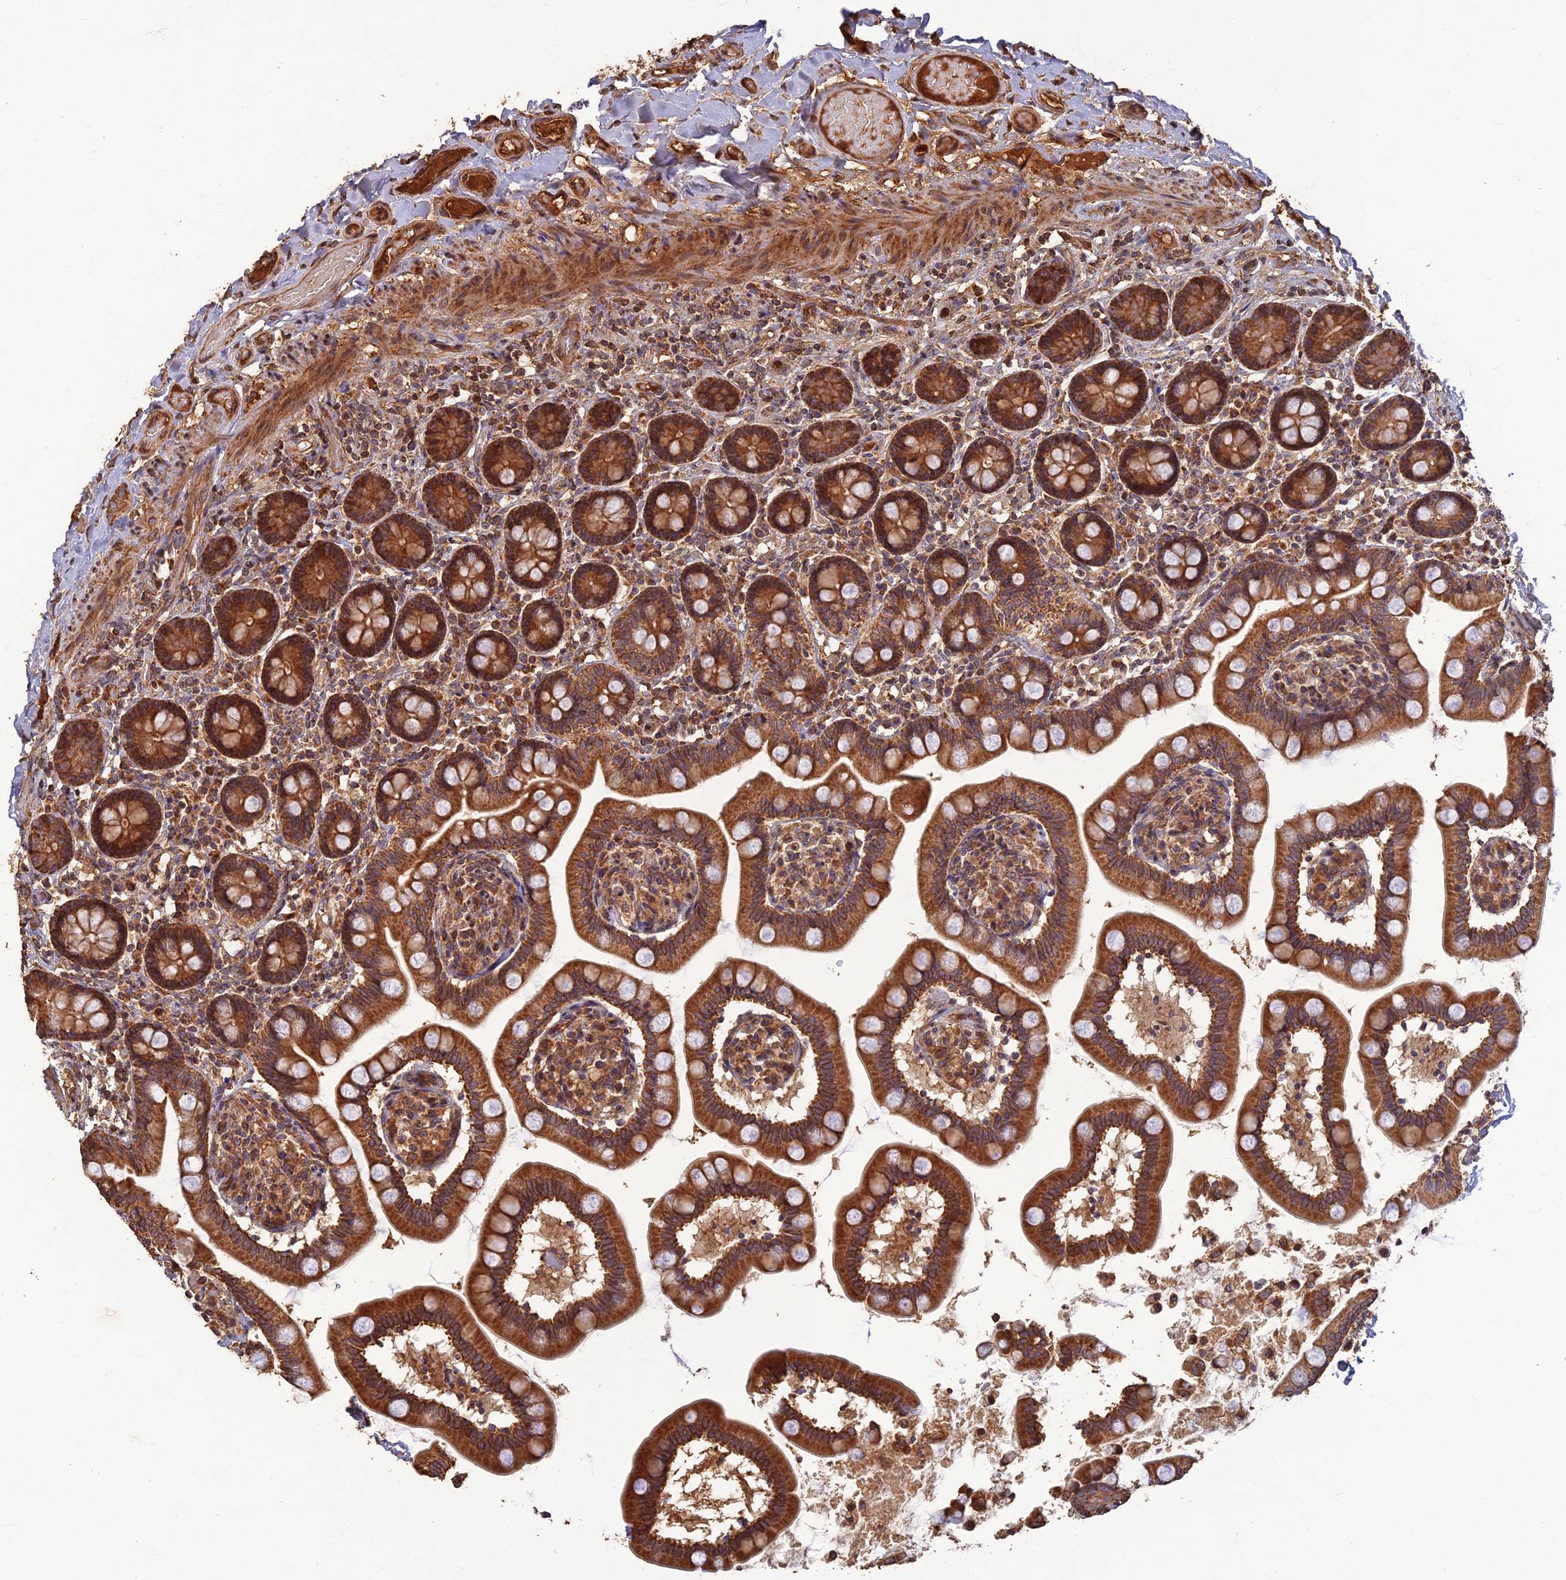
{"staining": {"intensity": "strong", "quantity": ">75%", "location": "cytoplasmic/membranous"}, "tissue": "small intestine", "cell_type": "Glandular cells", "image_type": "normal", "snomed": [{"axis": "morphology", "description": "Normal tissue, NOS"}, {"axis": "topography", "description": "Small intestine"}], "caption": "IHC histopathology image of normal small intestine: human small intestine stained using immunohistochemistry displays high levels of strong protein expression localized specifically in the cytoplasmic/membranous of glandular cells, appearing as a cytoplasmic/membranous brown color.", "gene": "CORO1C", "patient": {"sex": "female", "age": 64}}